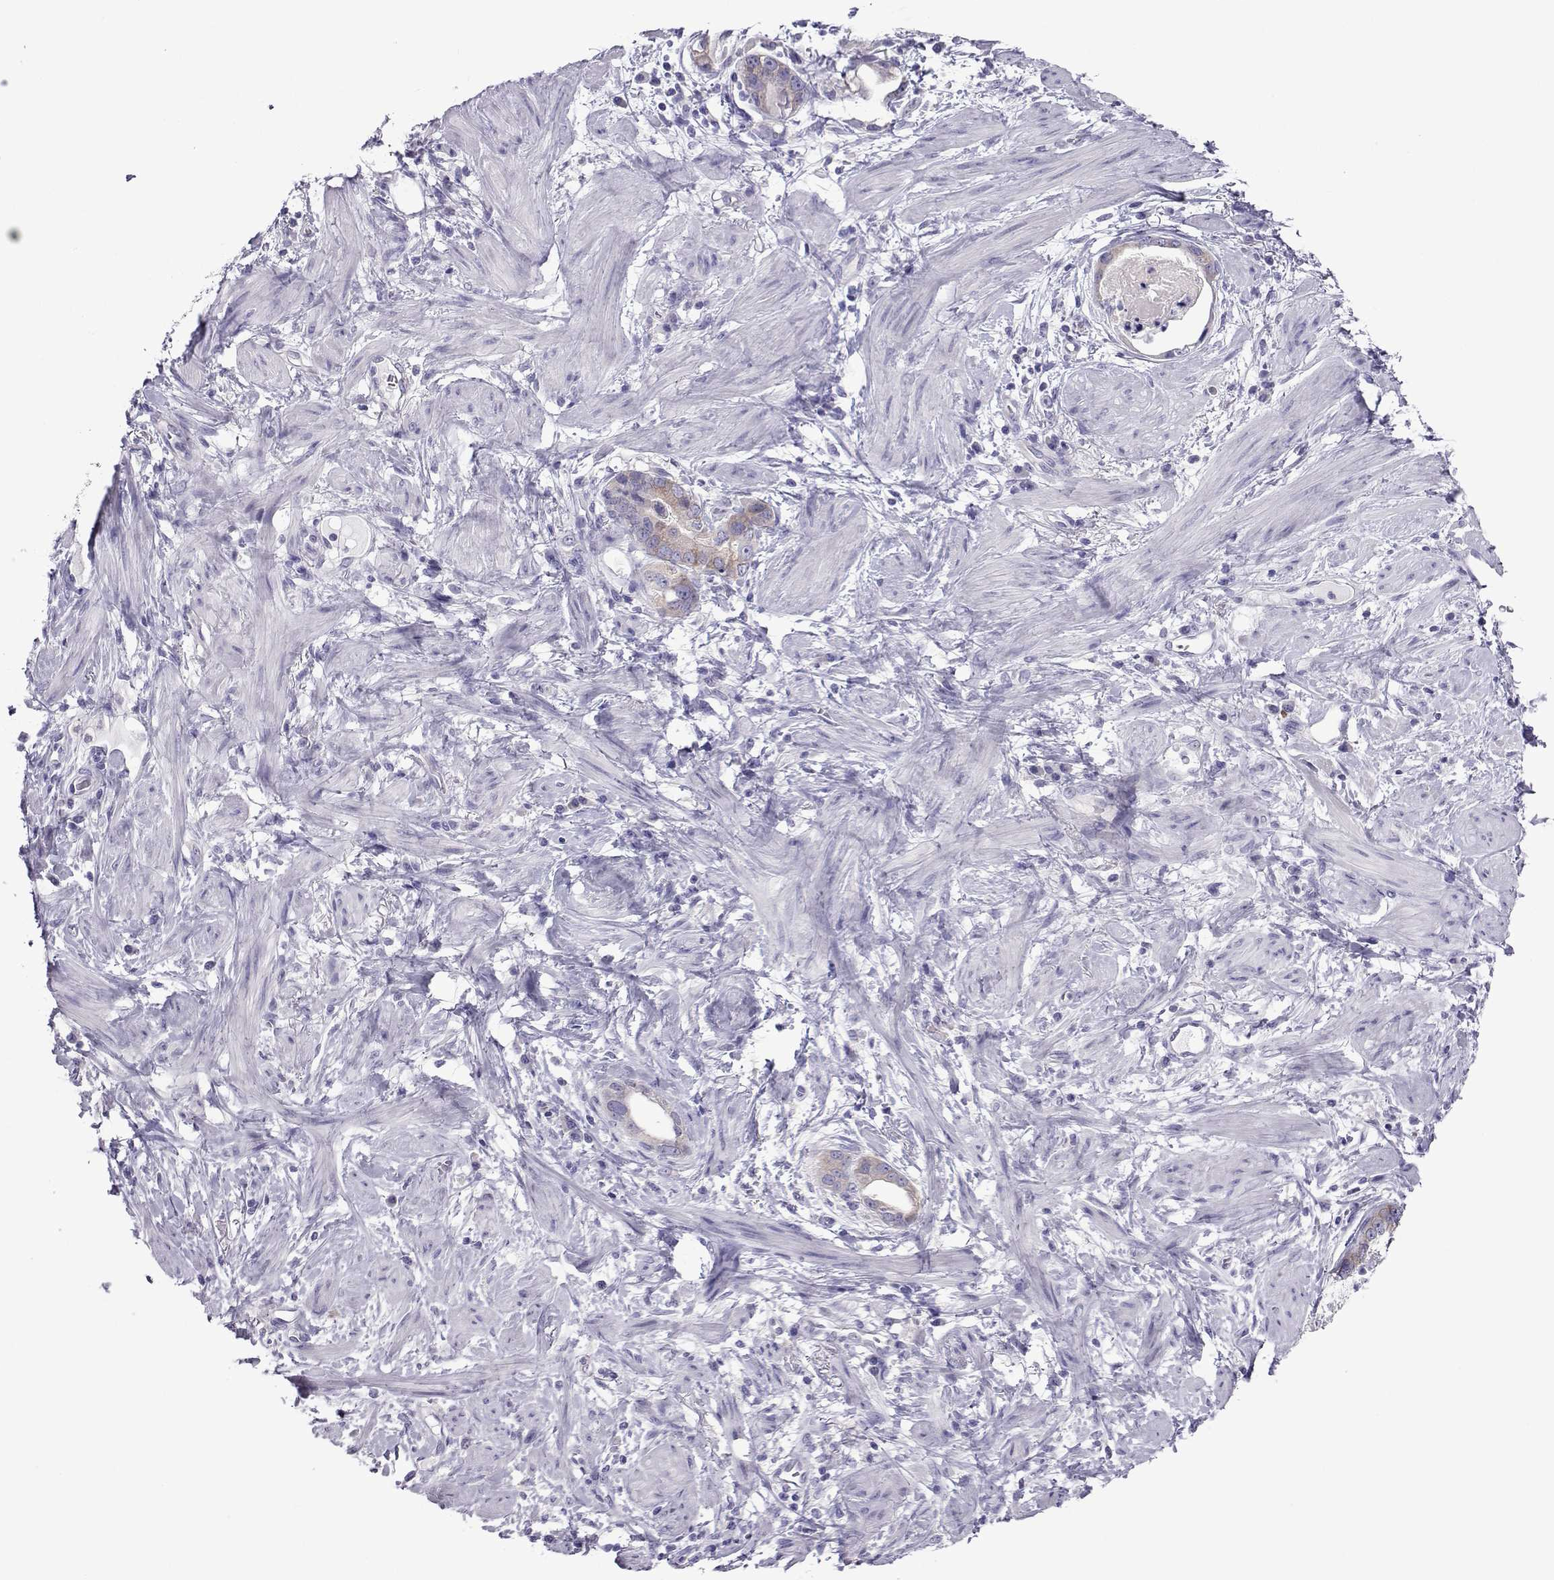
{"staining": {"intensity": "weak", "quantity": "<25%", "location": "cytoplasmic/membranous"}, "tissue": "stomach cancer", "cell_type": "Tumor cells", "image_type": "cancer", "snomed": [{"axis": "morphology", "description": "Adenocarcinoma, NOS"}, {"axis": "topography", "description": "Stomach, lower"}], "caption": "The photomicrograph shows no significant expression in tumor cells of stomach cancer.", "gene": "COL22A1", "patient": {"sex": "female", "age": 93}}